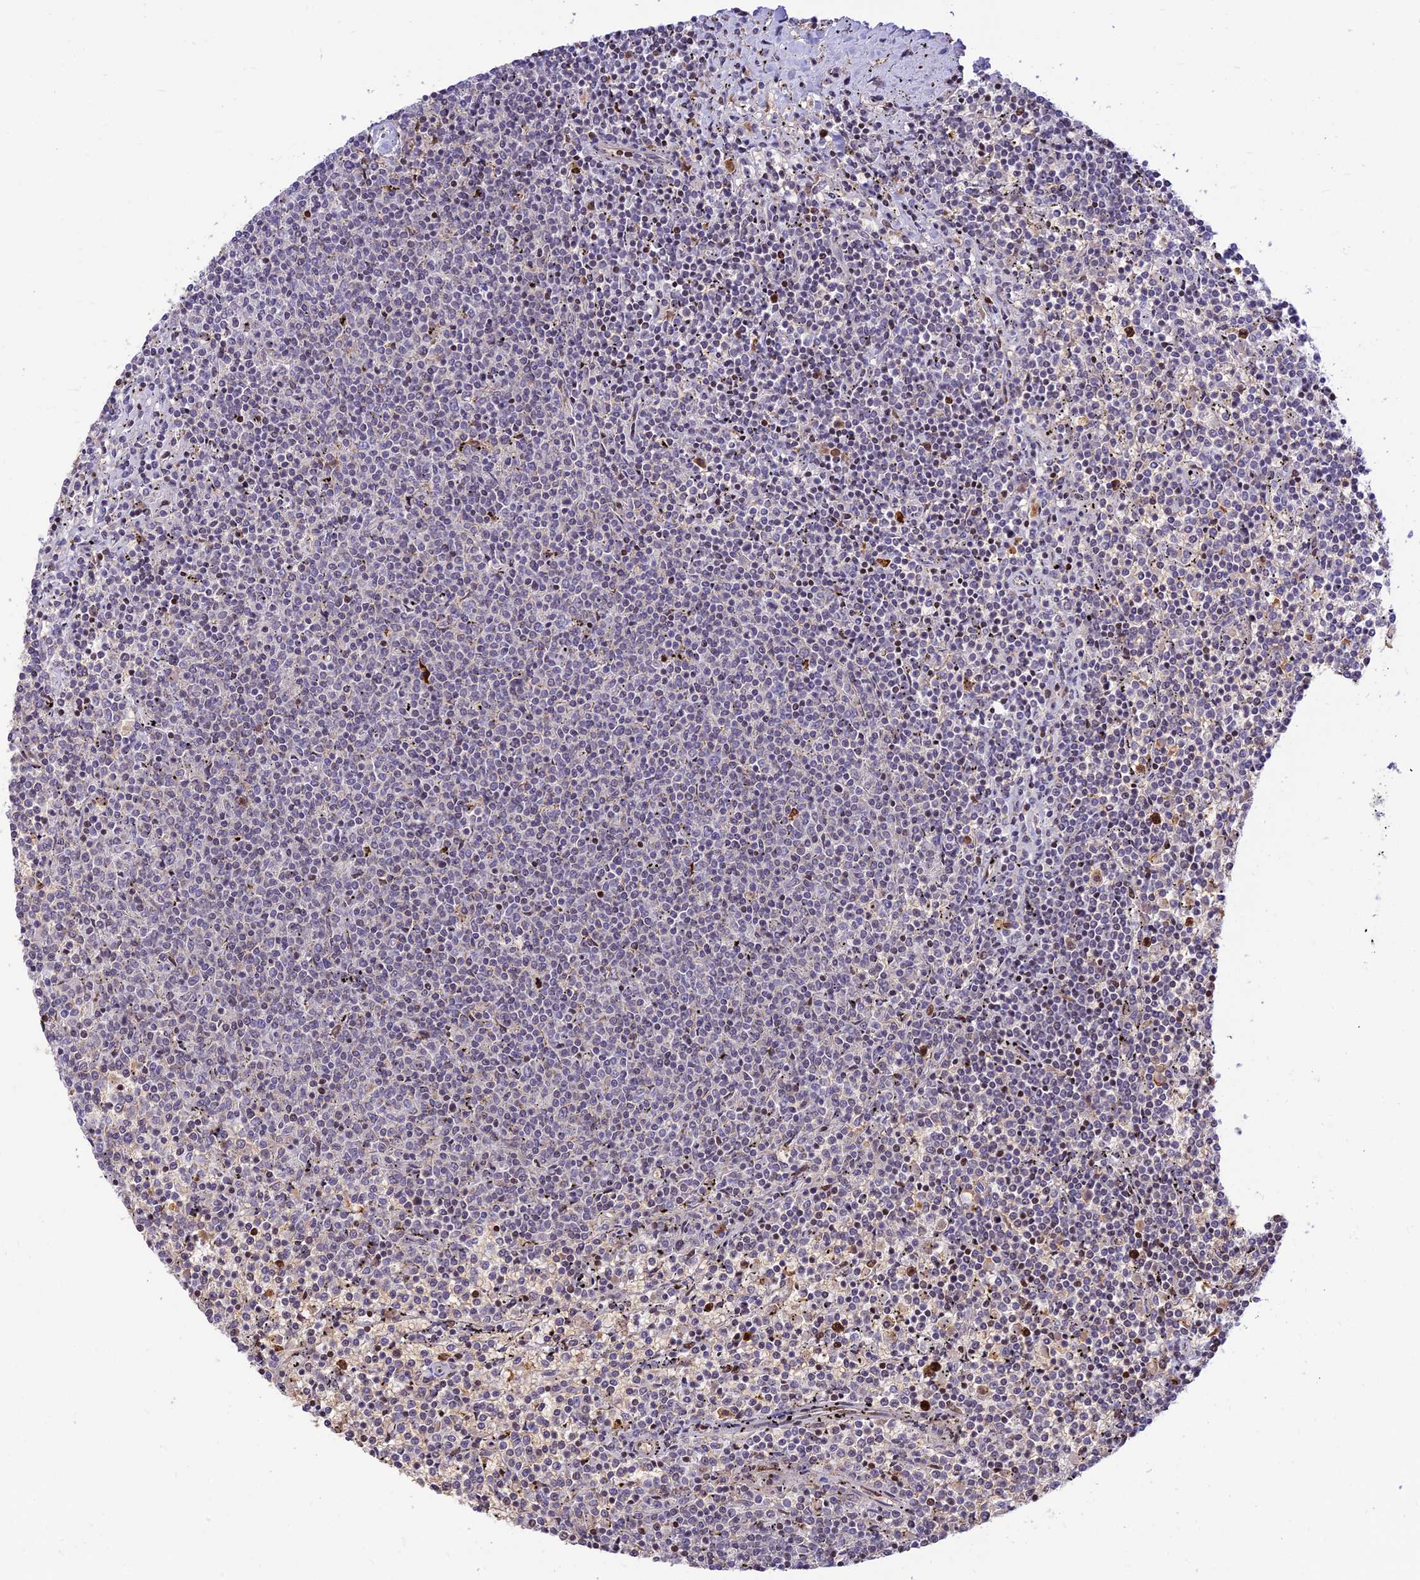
{"staining": {"intensity": "negative", "quantity": "none", "location": "none"}, "tissue": "lymphoma", "cell_type": "Tumor cells", "image_type": "cancer", "snomed": [{"axis": "morphology", "description": "Malignant lymphoma, non-Hodgkin's type, Low grade"}, {"axis": "topography", "description": "Spleen"}], "caption": "Protein analysis of lymphoma displays no significant expression in tumor cells. (Brightfield microscopy of DAB immunohistochemistry at high magnification).", "gene": "FAM186B", "patient": {"sex": "female", "age": 50}}